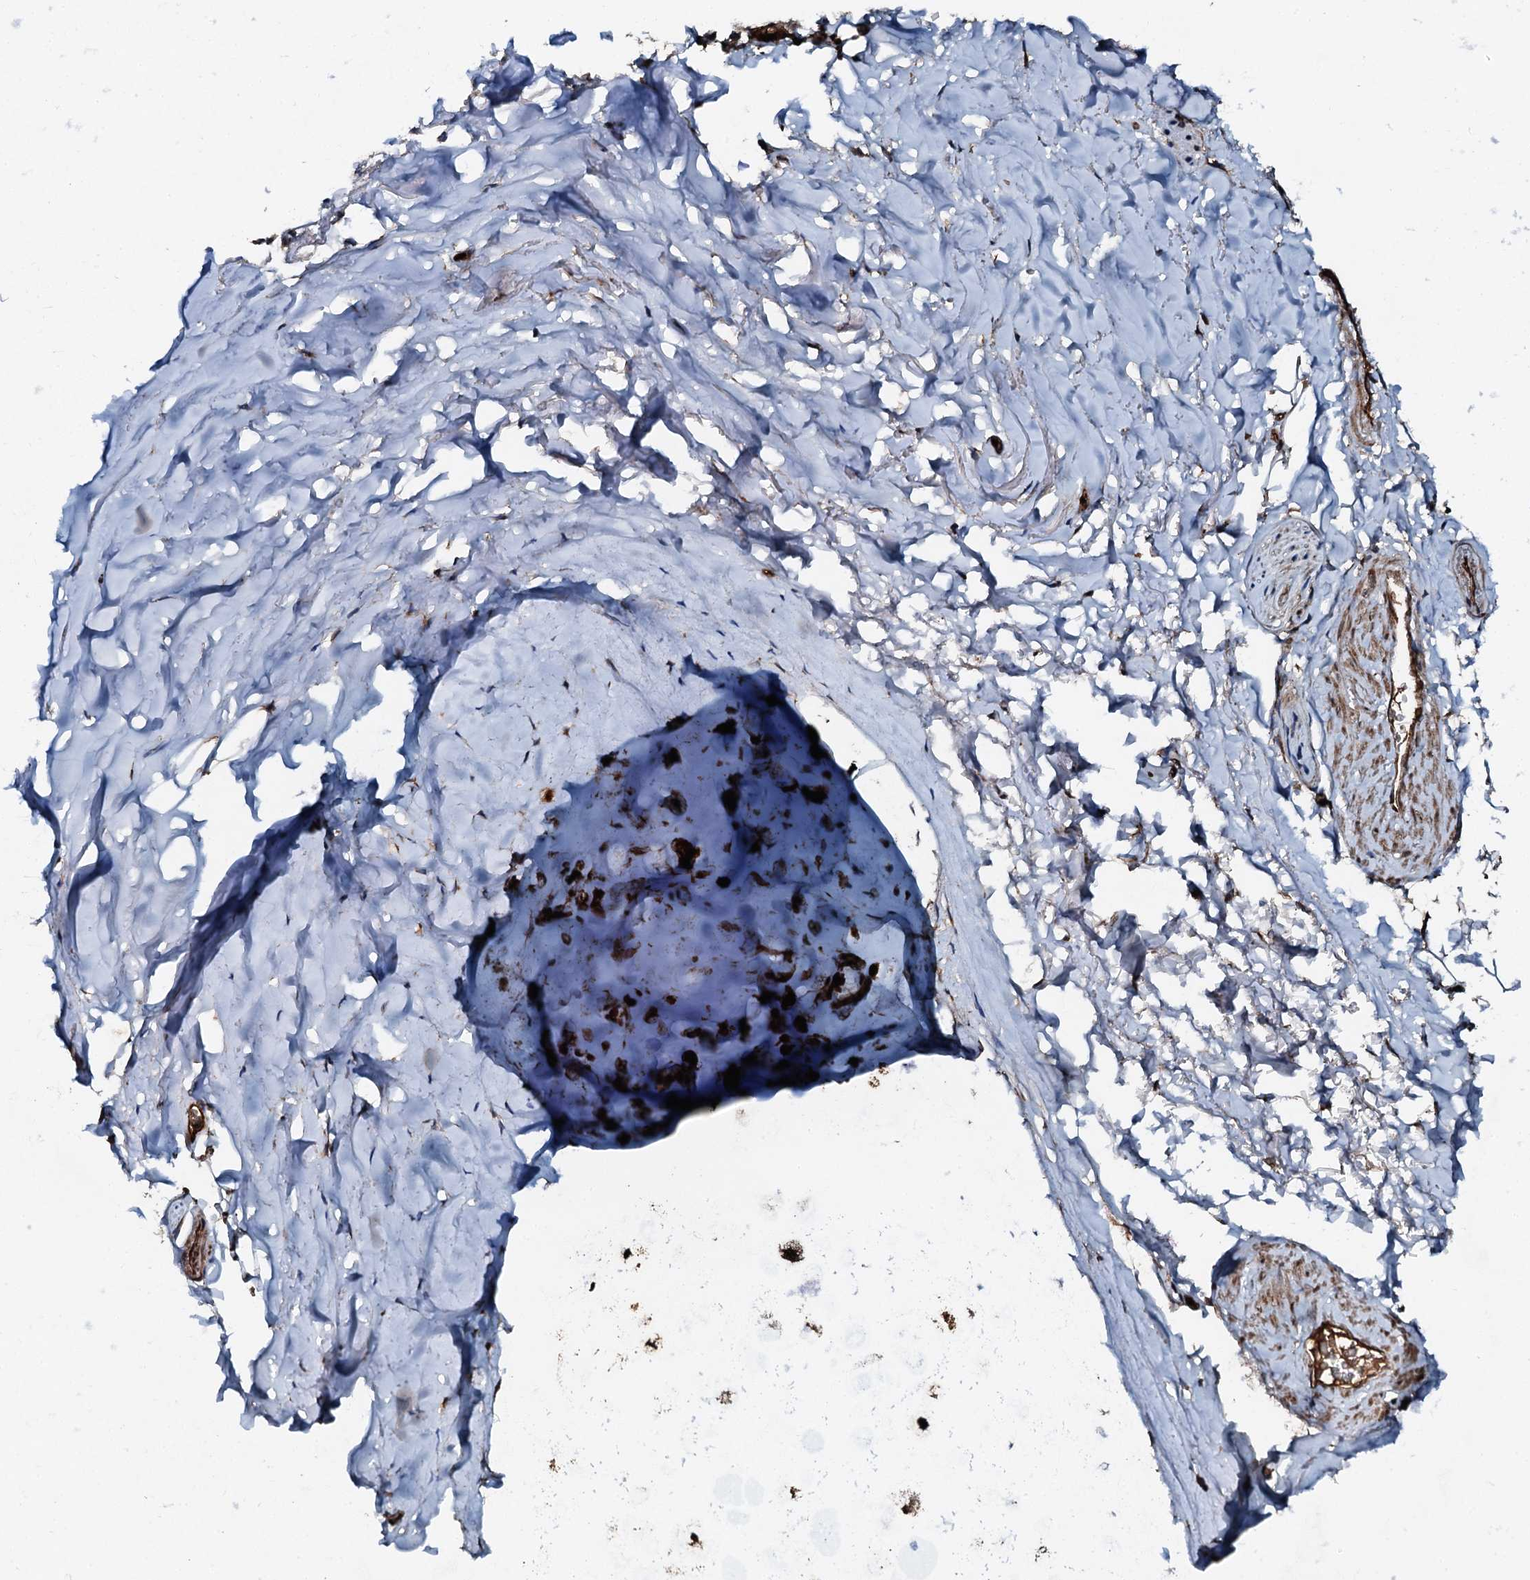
{"staining": {"intensity": "moderate", "quantity": ">75%", "location": "cytoplasmic/membranous"}, "tissue": "adipose tissue", "cell_type": "Adipocytes", "image_type": "normal", "snomed": [{"axis": "morphology", "description": "Normal tissue, NOS"}, {"axis": "topography", "description": "Lymph node"}, {"axis": "topography", "description": "Bronchus"}], "caption": "Protein positivity by immunohistochemistry displays moderate cytoplasmic/membranous staining in about >75% of adipocytes in unremarkable adipose tissue. The staining is performed using DAB brown chromogen to label protein expression. The nuclei are counter-stained blue using hematoxylin.", "gene": "FLYWCH1", "patient": {"sex": "male", "age": 63}}